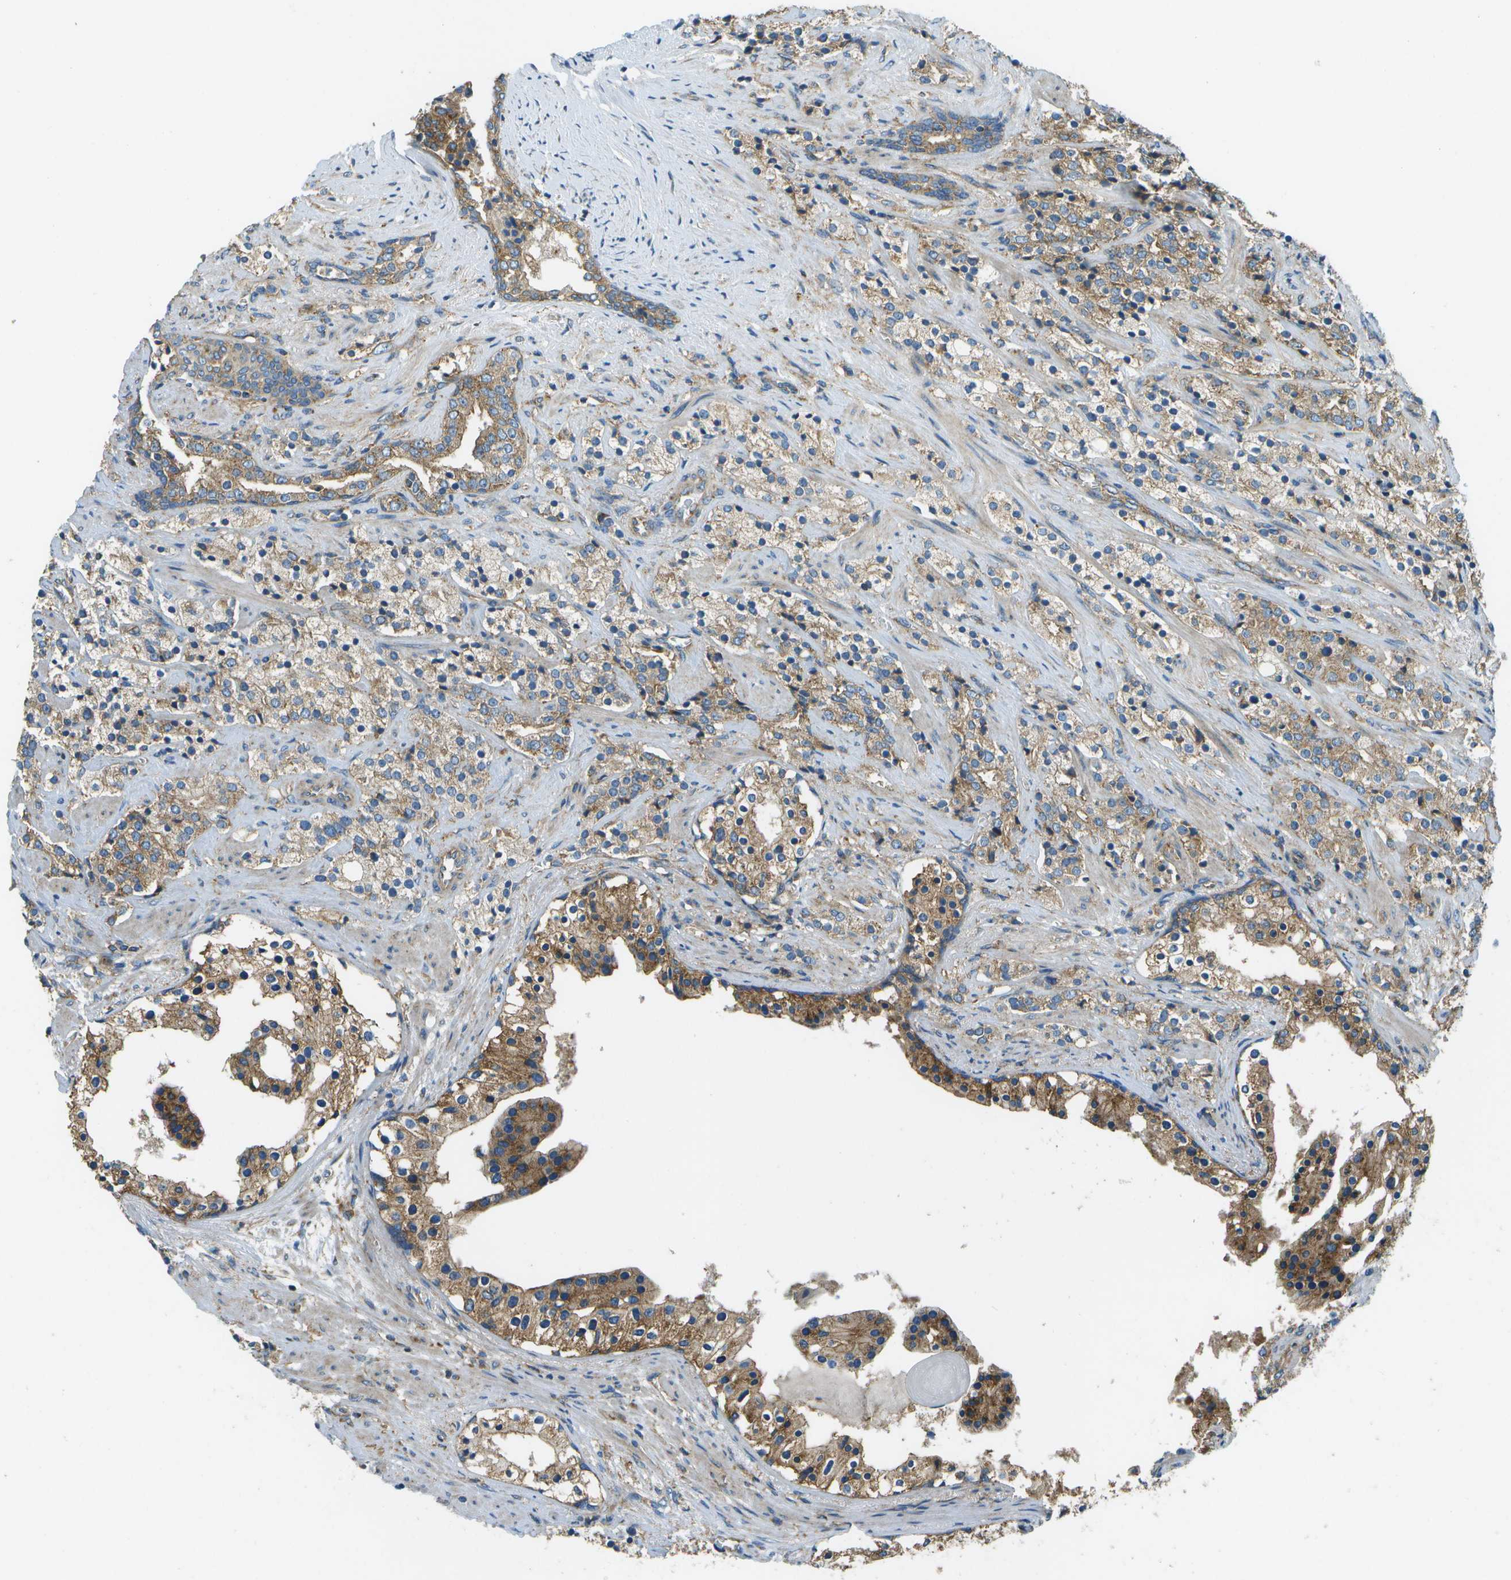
{"staining": {"intensity": "moderate", "quantity": ">75%", "location": "cytoplasmic/membranous"}, "tissue": "prostate cancer", "cell_type": "Tumor cells", "image_type": "cancer", "snomed": [{"axis": "morphology", "description": "Adenocarcinoma, High grade"}, {"axis": "topography", "description": "Prostate"}], "caption": "A medium amount of moderate cytoplasmic/membranous expression is identified in about >75% of tumor cells in prostate cancer (high-grade adenocarcinoma) tissue.", "gene": "CLTC", "patient": {"sex": "male", "age": 71}}